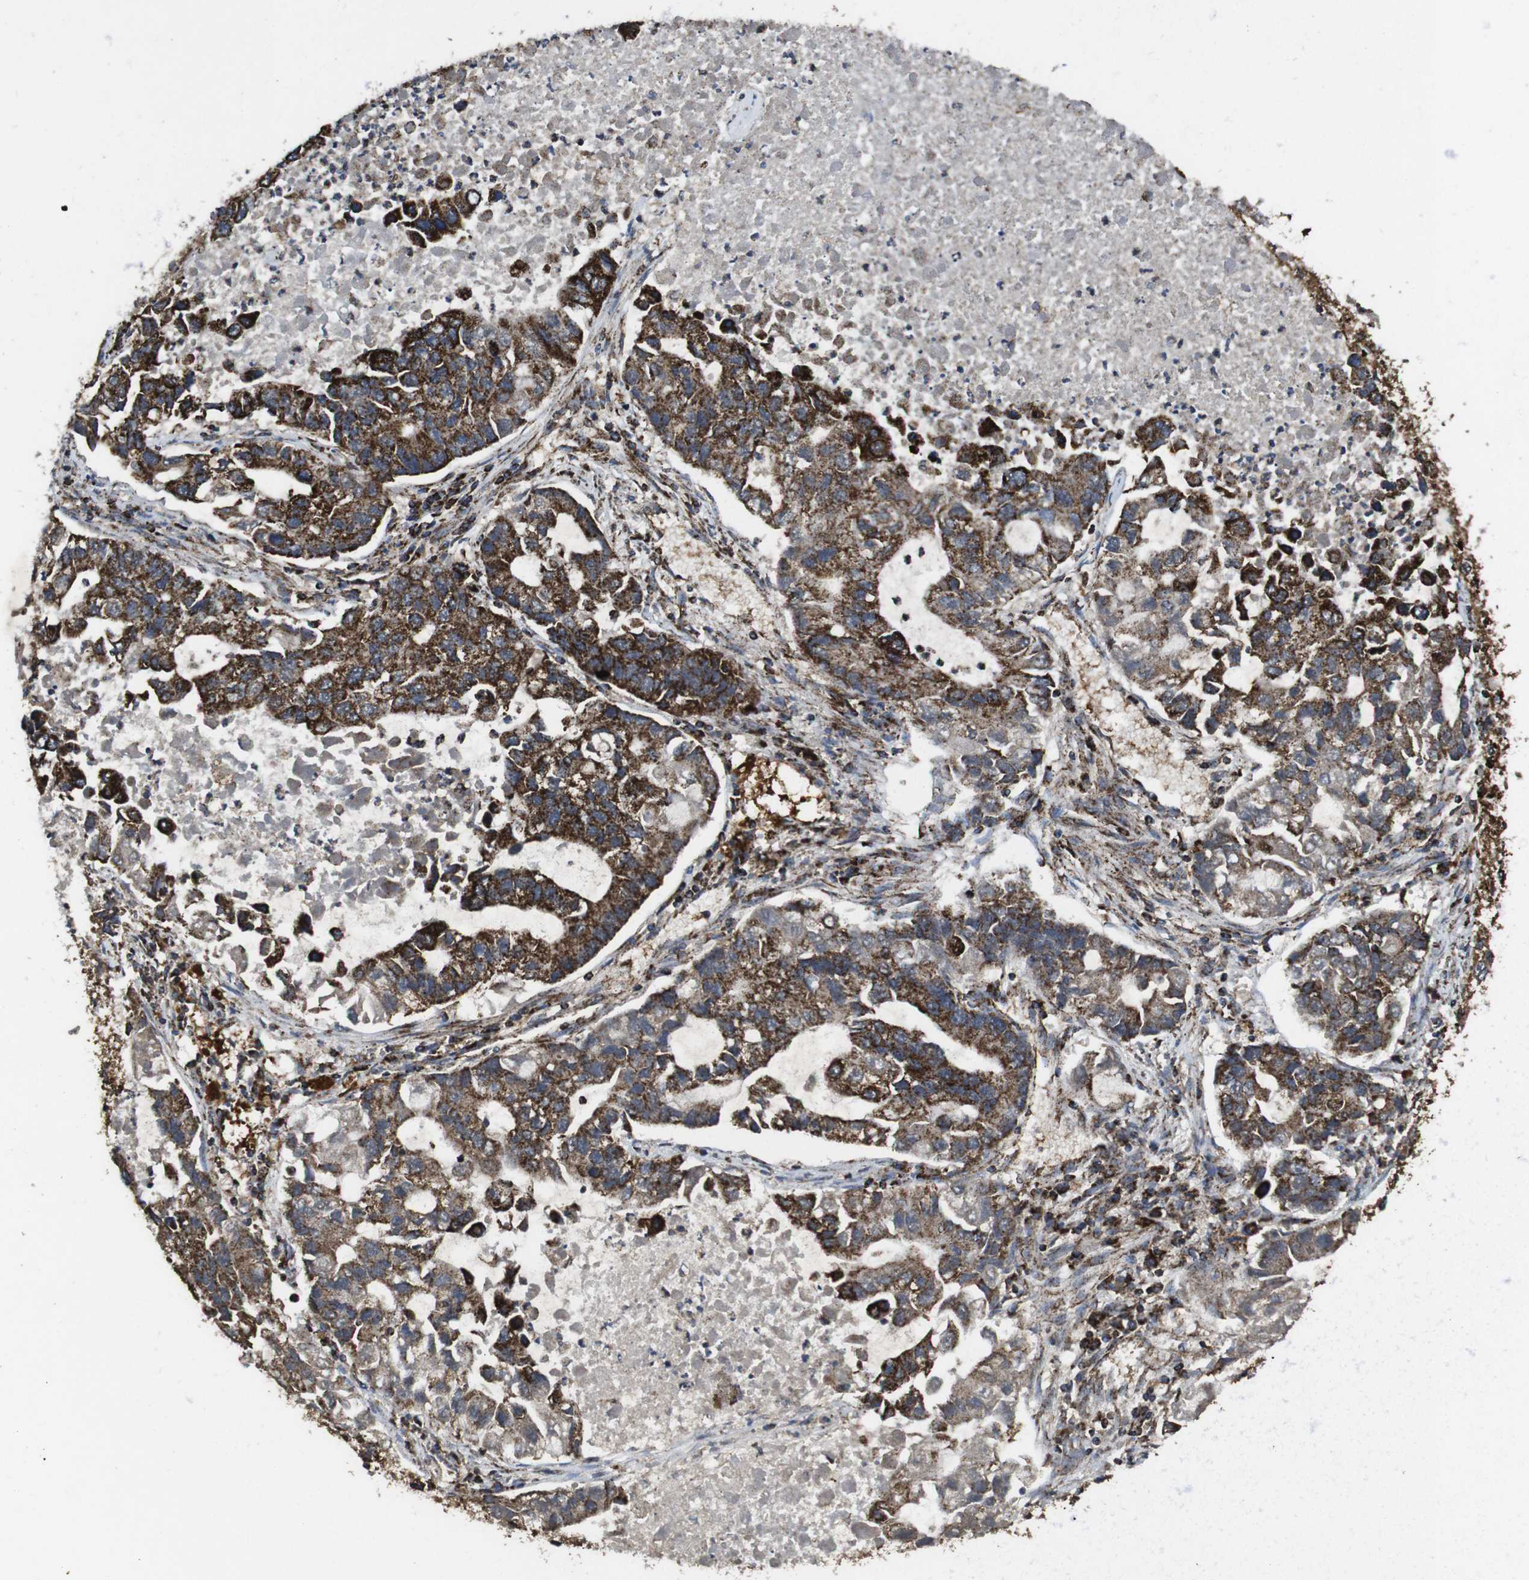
{"staining": {"intensity": "strong", "quantity": ">75%", "location": "cytoplasmic/membranous"}, "tissue": "lung cancer", "cell_type": "Tumor cells", "image_type": "cancer", "snomed": [{"axis": "morphology", "description": "Adenocarcinoma, NOS"}, {"axis": "topography", "description": "Lung"}], "caption": "Human adenocarcinoma (lung) stained with a protein marker exhibits strong staining in tumor cells.", "gene": "ATP5F1A", "patient": {"sex": "female", "age": 51}}